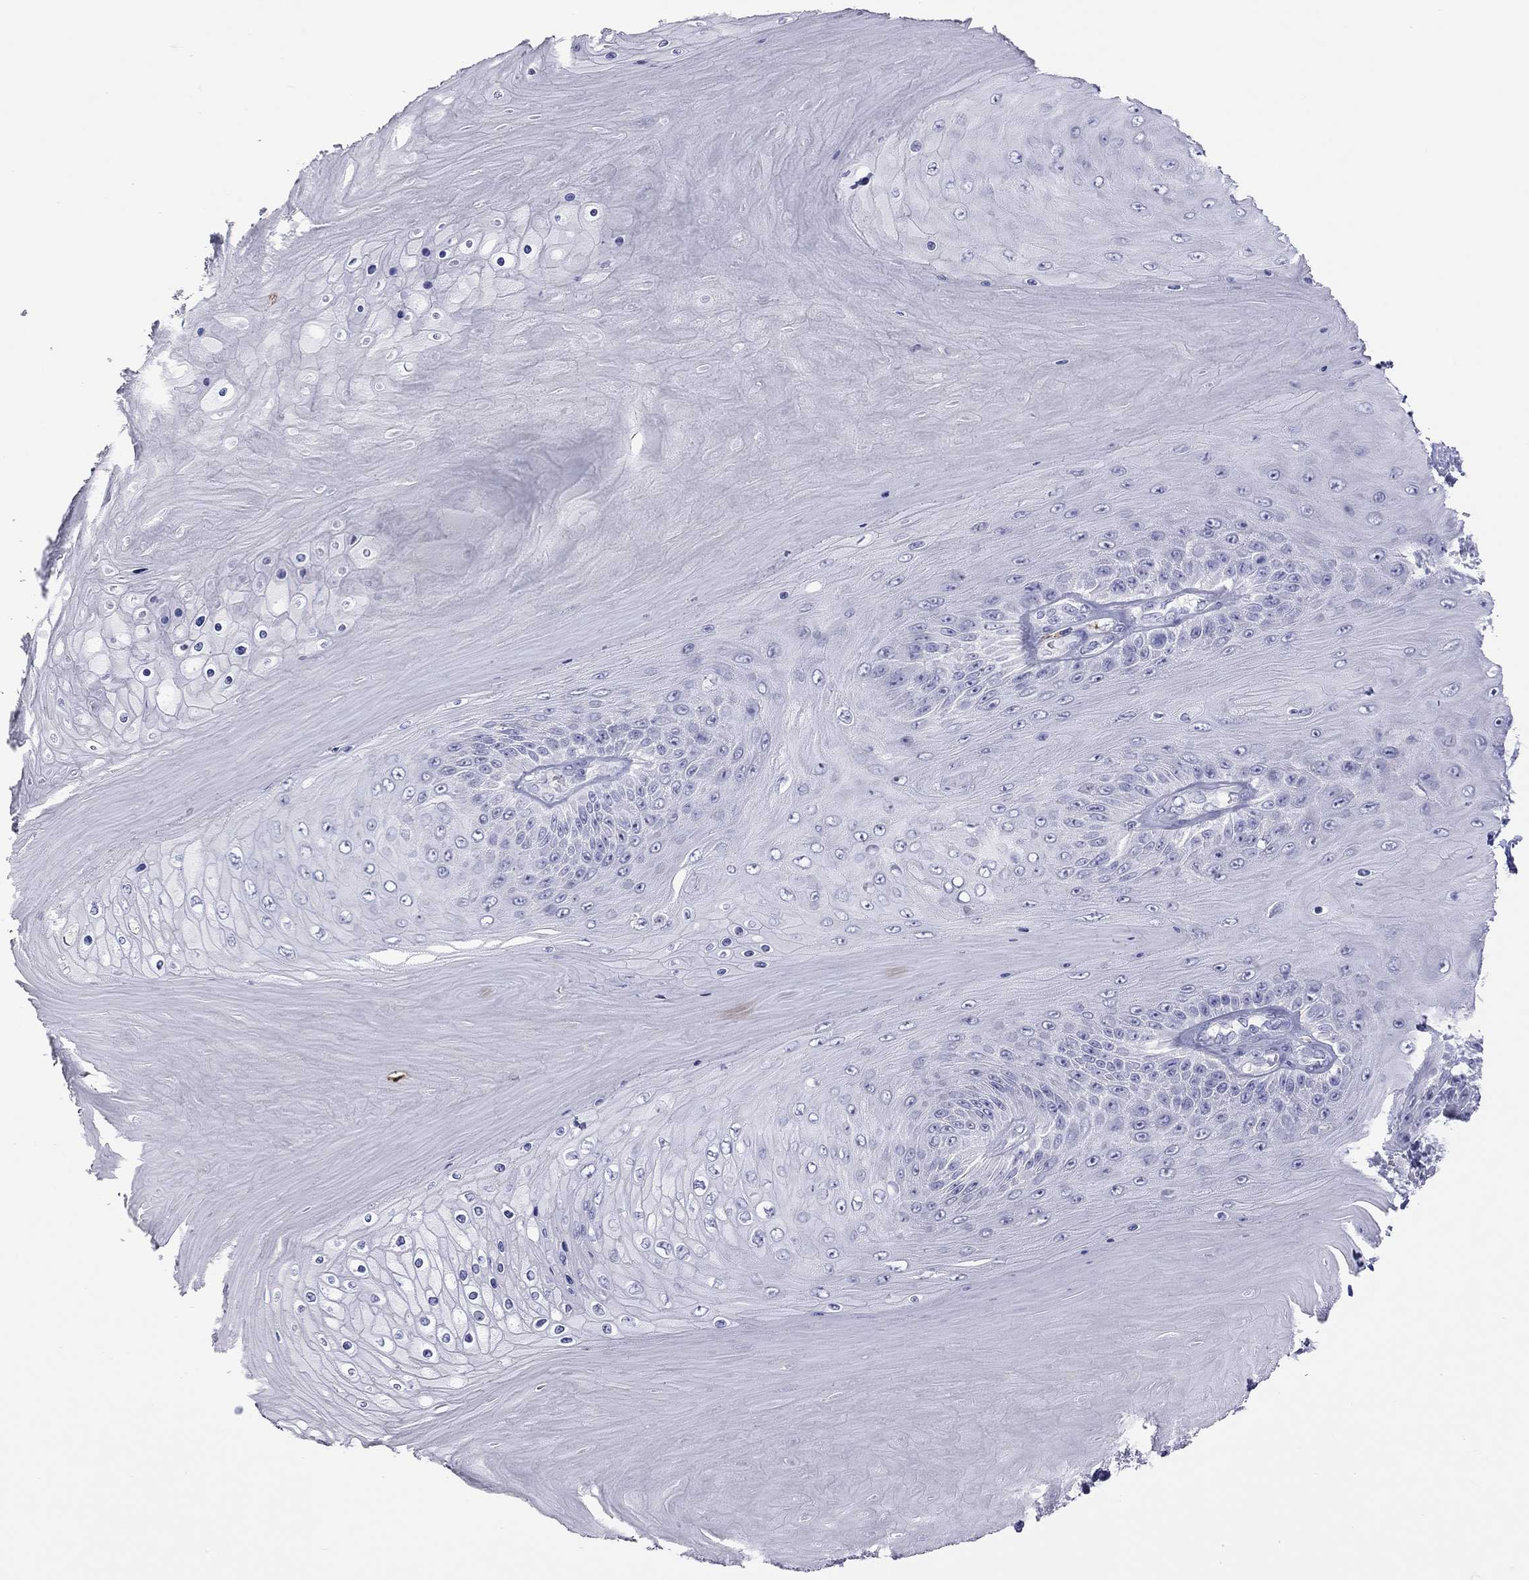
{"staining": {"intensity": "negative", "quantity": "none", "location": "none"}, "tissue": "skin cancer", "cell_type": "Tumor cells", "image_type": "cancer", "snomed": [{"axis": "morphology", "description": "Squamous cell carcinoma, NOS"}, {"axis": "topography", "description": "Skin"}], "caption": "There is no significant staining in tumor cells of skin squamous cell carcinoma. (DAB IHC, high magnification).", "gene": "IL17REL", "patient": {"sex": "male", "age": 62}}